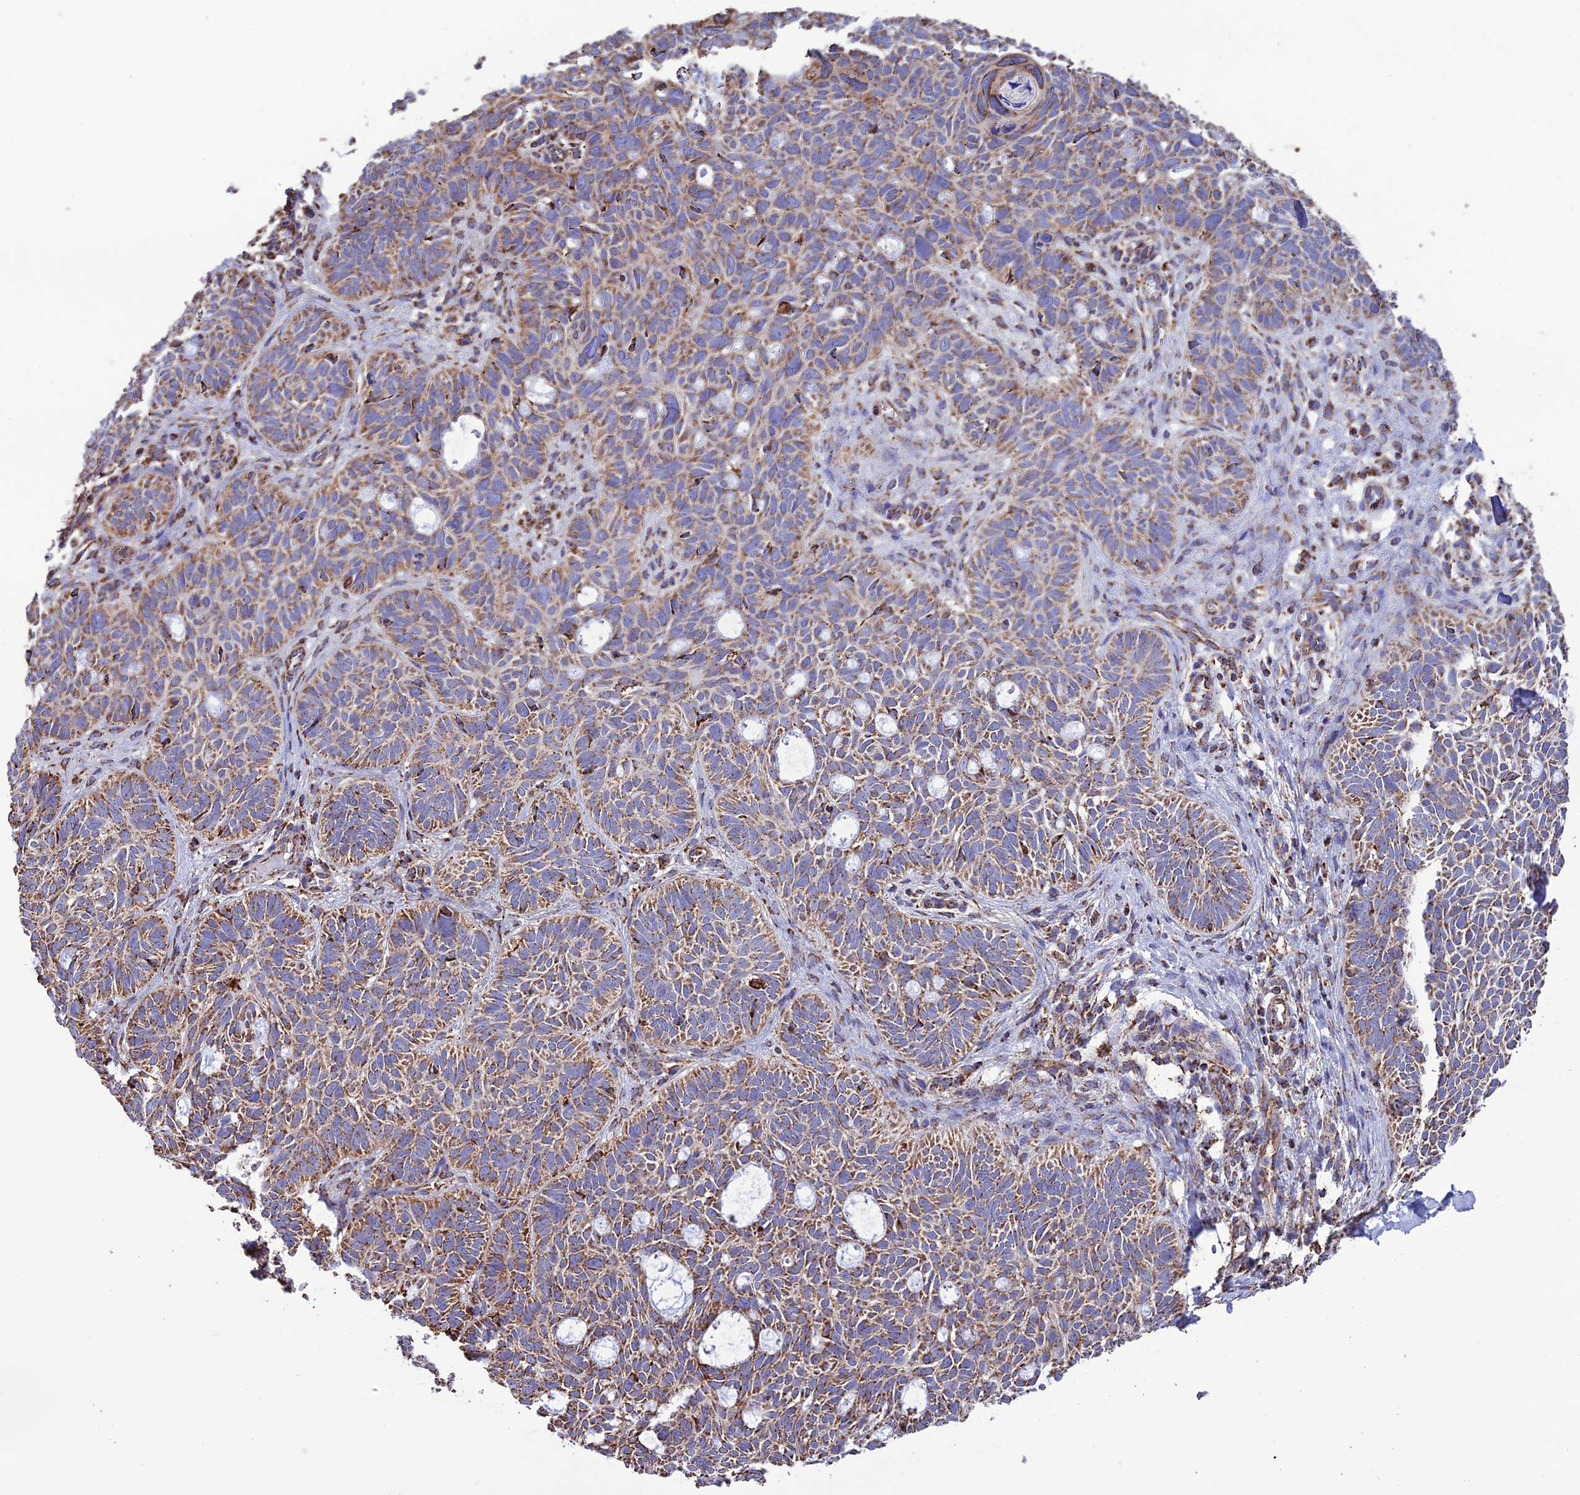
{"staining": {"intensity": "moderate", "quantity": ">75%", "location": "cytoplasmic/membranous"}, "tissue": "skin cancer", "cell_type": "Tumor cells", "image_type": "cancer", "snomed": [{"axis": "morphology", "description": "Basal cell carcinoma"}, {"axis": "topography", "description": "Skin"}], "caption": "An immunohistochemistry photomicrograph of neoplastic tissue is shown. Protein staining in brown highlights moderate cytoplasmic/membranous positivity in skin basal cell carcinoma within tumor cells.", "gene": "NDUFAF1", "patient": {"sex": "male", "age": 69}}